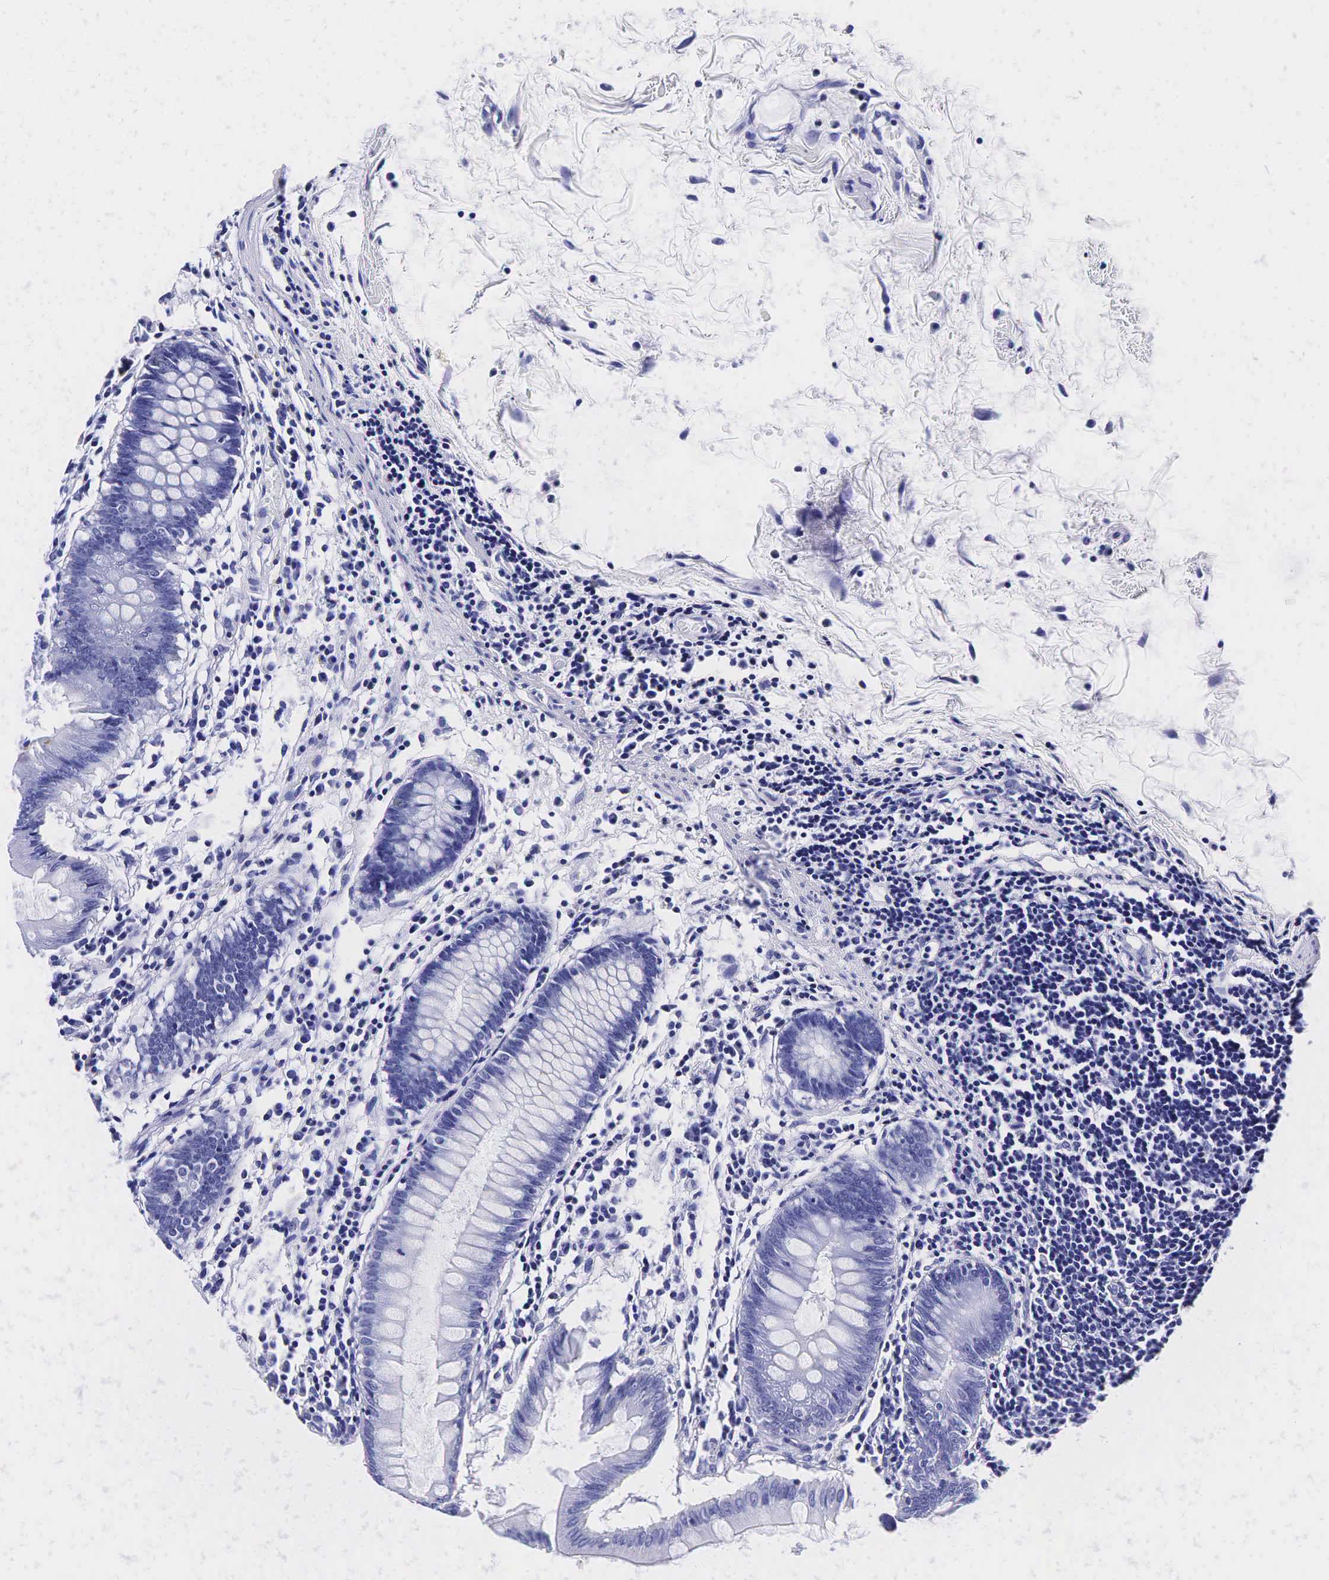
{"staining": {"intensity": "negative", "quantity": "none", "location": "none"}, "tissue": "colon", "cell_type": "Endothelial cells", "image_type": "normal", "snomed": [{"axis": "morphology", "description": "Normal tissue, NOS"}, {"axis": "topography", "description": "Colon"}], "caption": "An immunohistochemistry image of unremarkable colon is shown. There is no staining in endothelial cells of colon. (DAB IHC visualized using brightfield microscopy, high magnification).", "gene": "KLK3", "patient": {"sex": "female", "age": 55}}